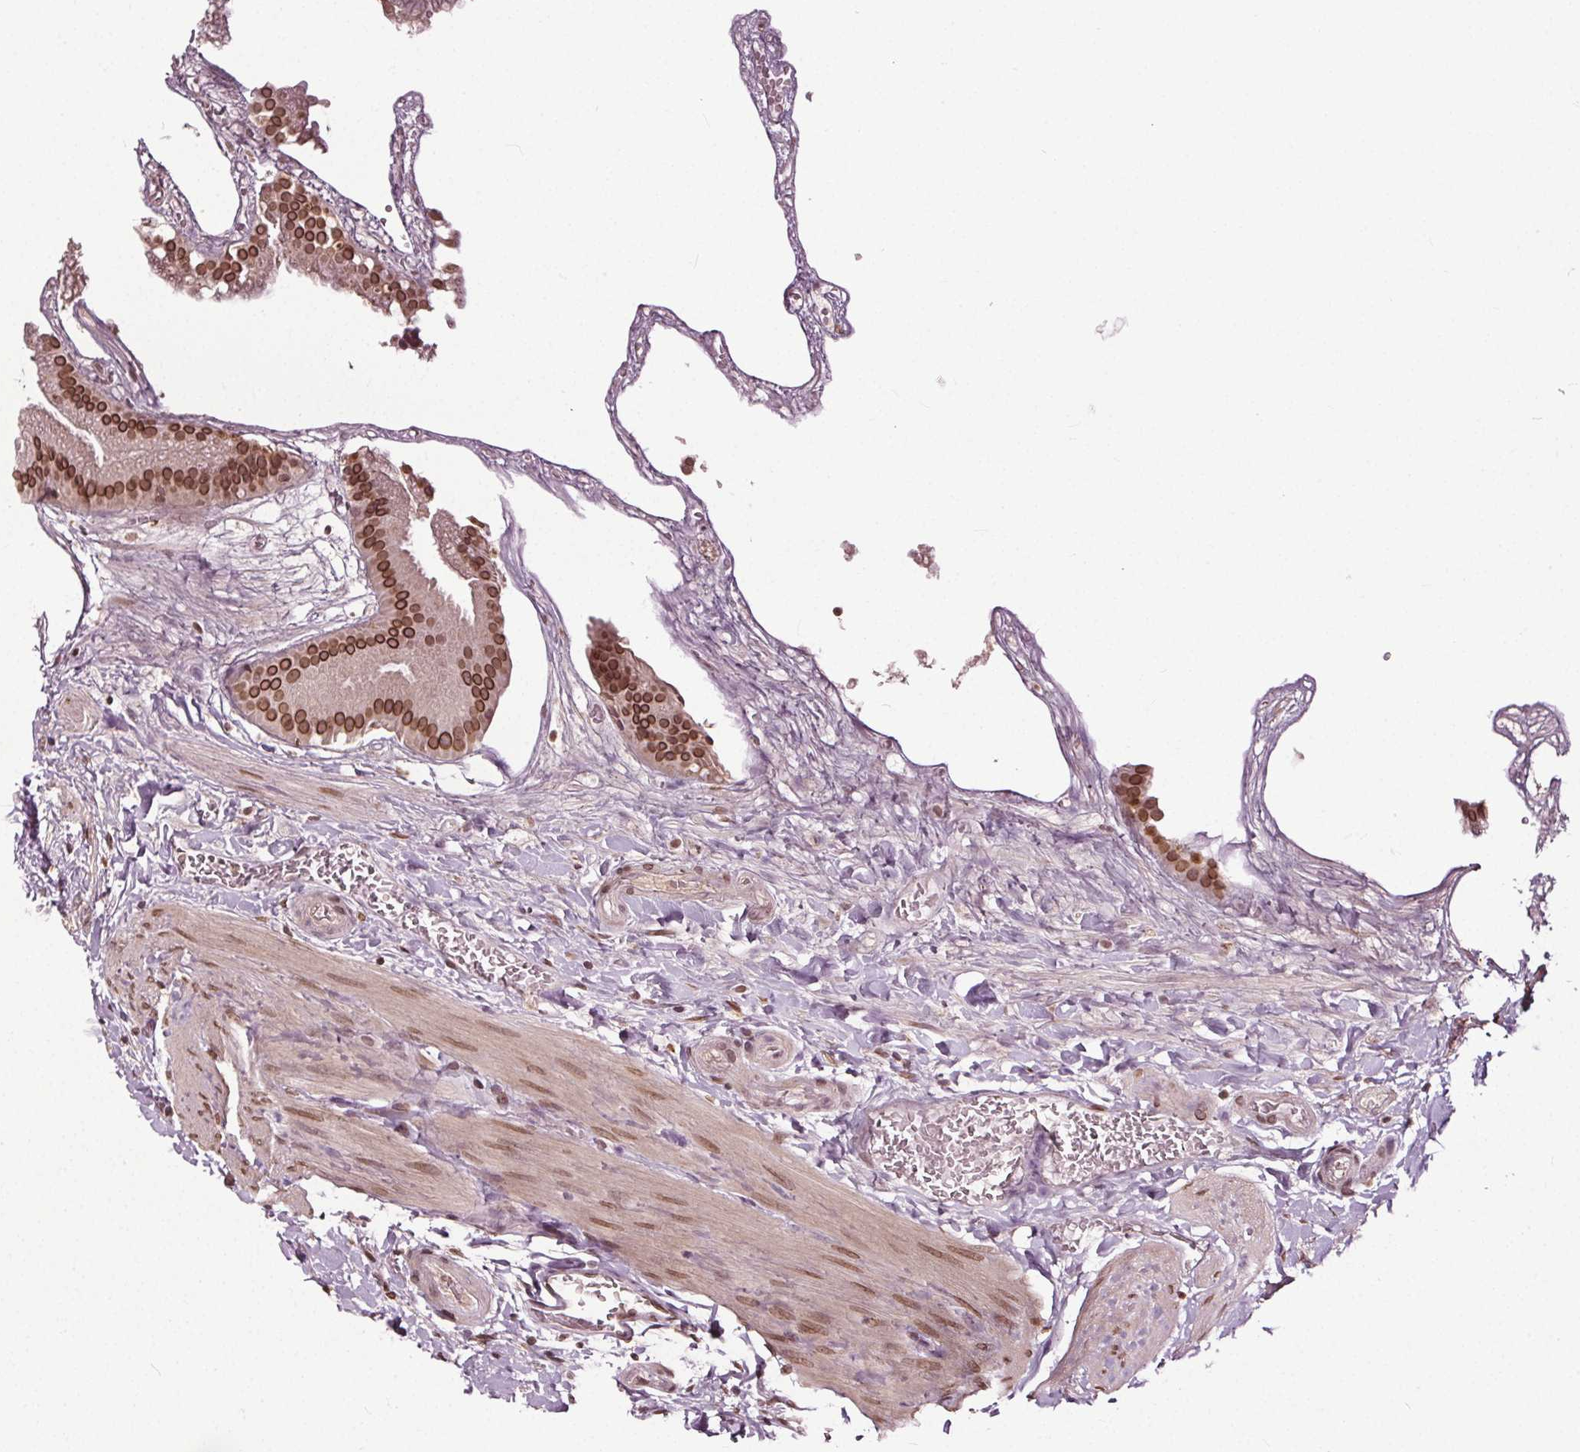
{"staining": {"intensity": "moderate", "quantity": ">75%", "location": "cytoplasmic/membranous,nuclear"}, "tissue": "gallbladder", "cell_type": "Glandular cells", "image_type": "normal", "snomed": [{"axis": "morphology", "description": "Normal tissue, NOS"}, {"axis": "topography", "description": "Gallbladder"}], "caption": "Normal gallbladder exhibits moderate cytoplasmic/membranous,nuclear staining in approximately >75% of glandular cells, visualized by immunohistochemistry. (DAB (3,3'-diaminobenzidine) IHC with brightfield microscopy, high magnification).", "gene": "TTC39C", "patient": {"sex": "female", "age": 63}}